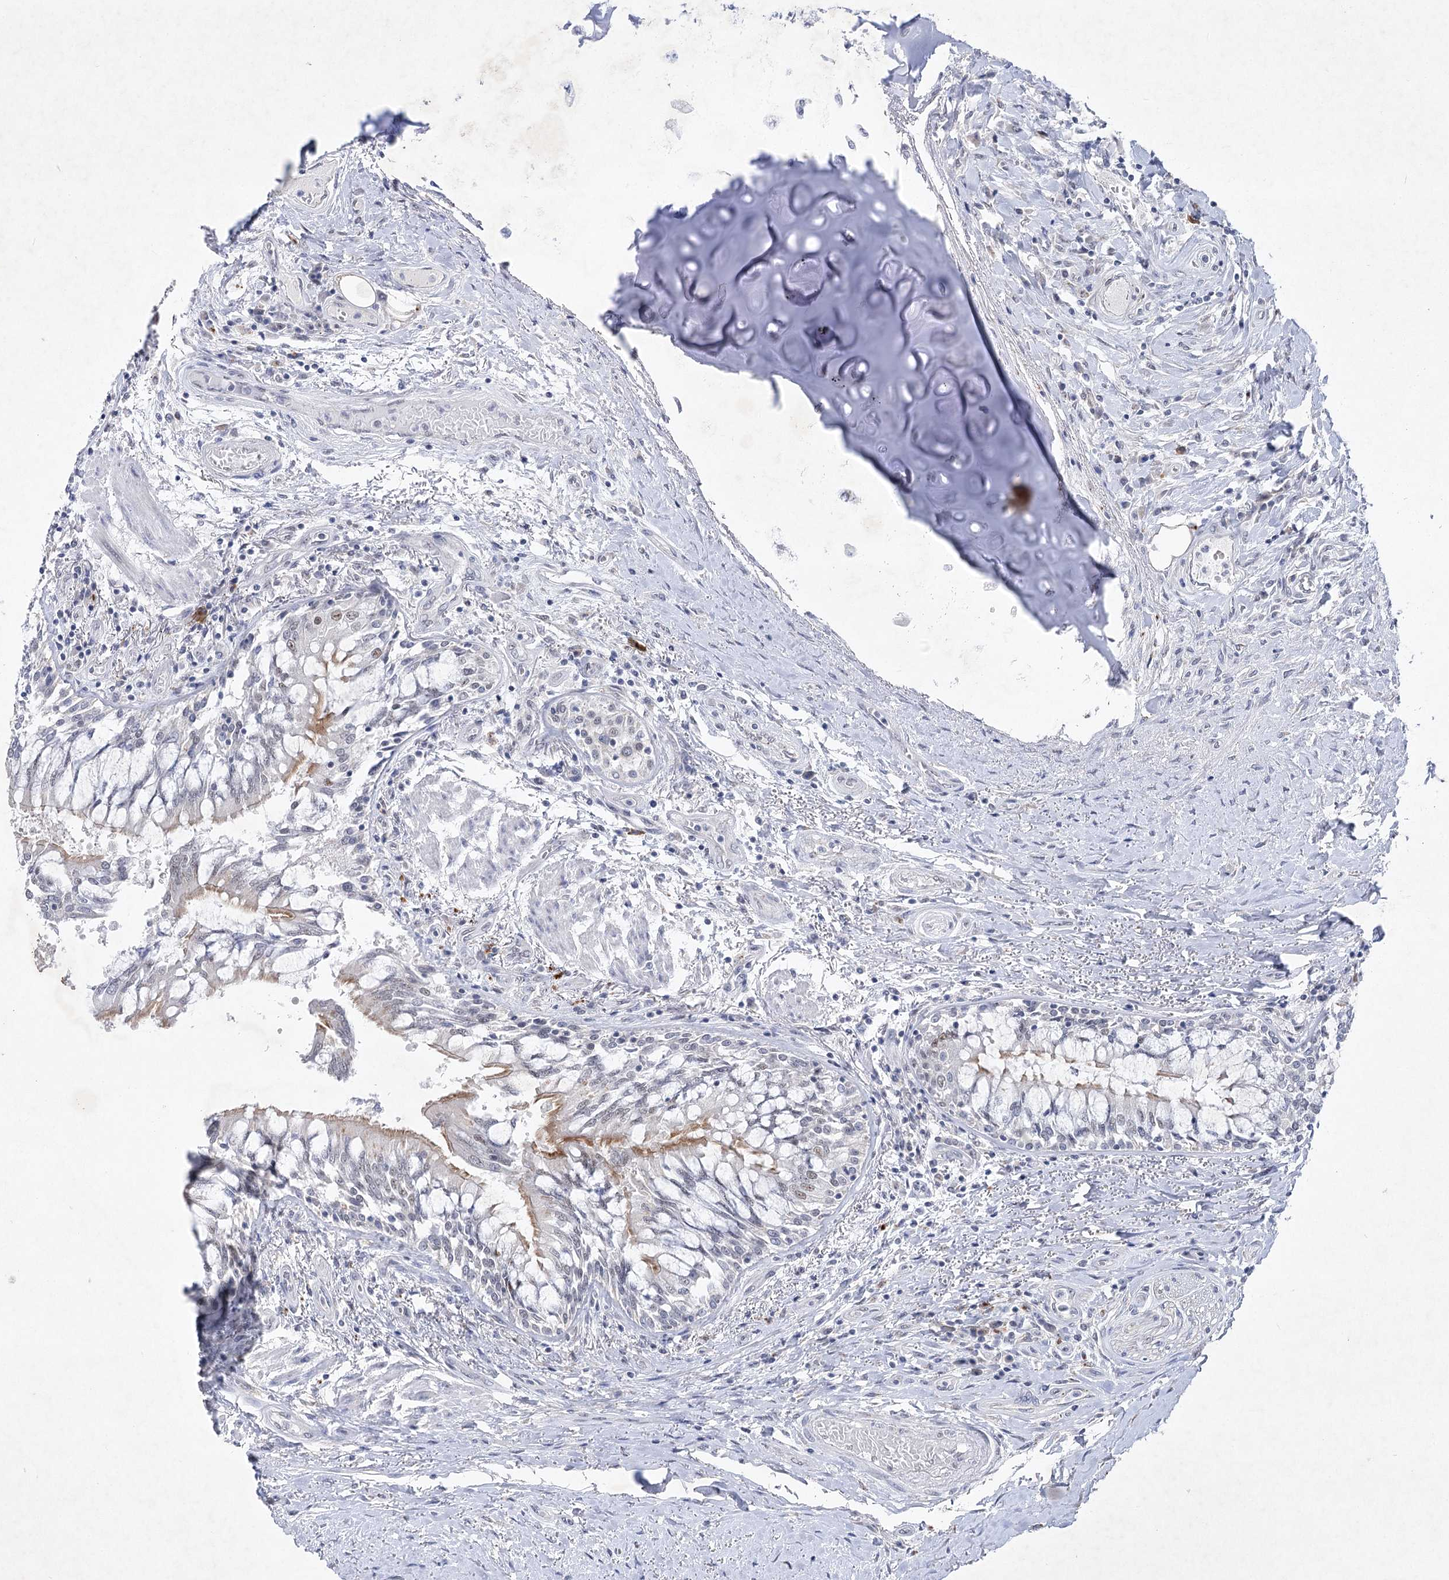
{"staining": {"intensity": "negative", "quantity": "none", "location": "none"}, "tissue": "lung", "cell_type": "Alveolar cells", "image_type": "normal", "snomed": [{"axis": "morphology", "description": "Normal tissue, NOS"}, {"axis": "topography", "description": "Bronchus"}, {"axis": "topography", "description": "Lung"}], "caption": "High magnification brightfield microscopy of normal lung stained with DAB (brown) and counterstained with hematoxylin (blue): alveolar cells show no significant positivity.", "gene": "ENSG00000275740", "patient": {"sex": "female", "age": 49}}